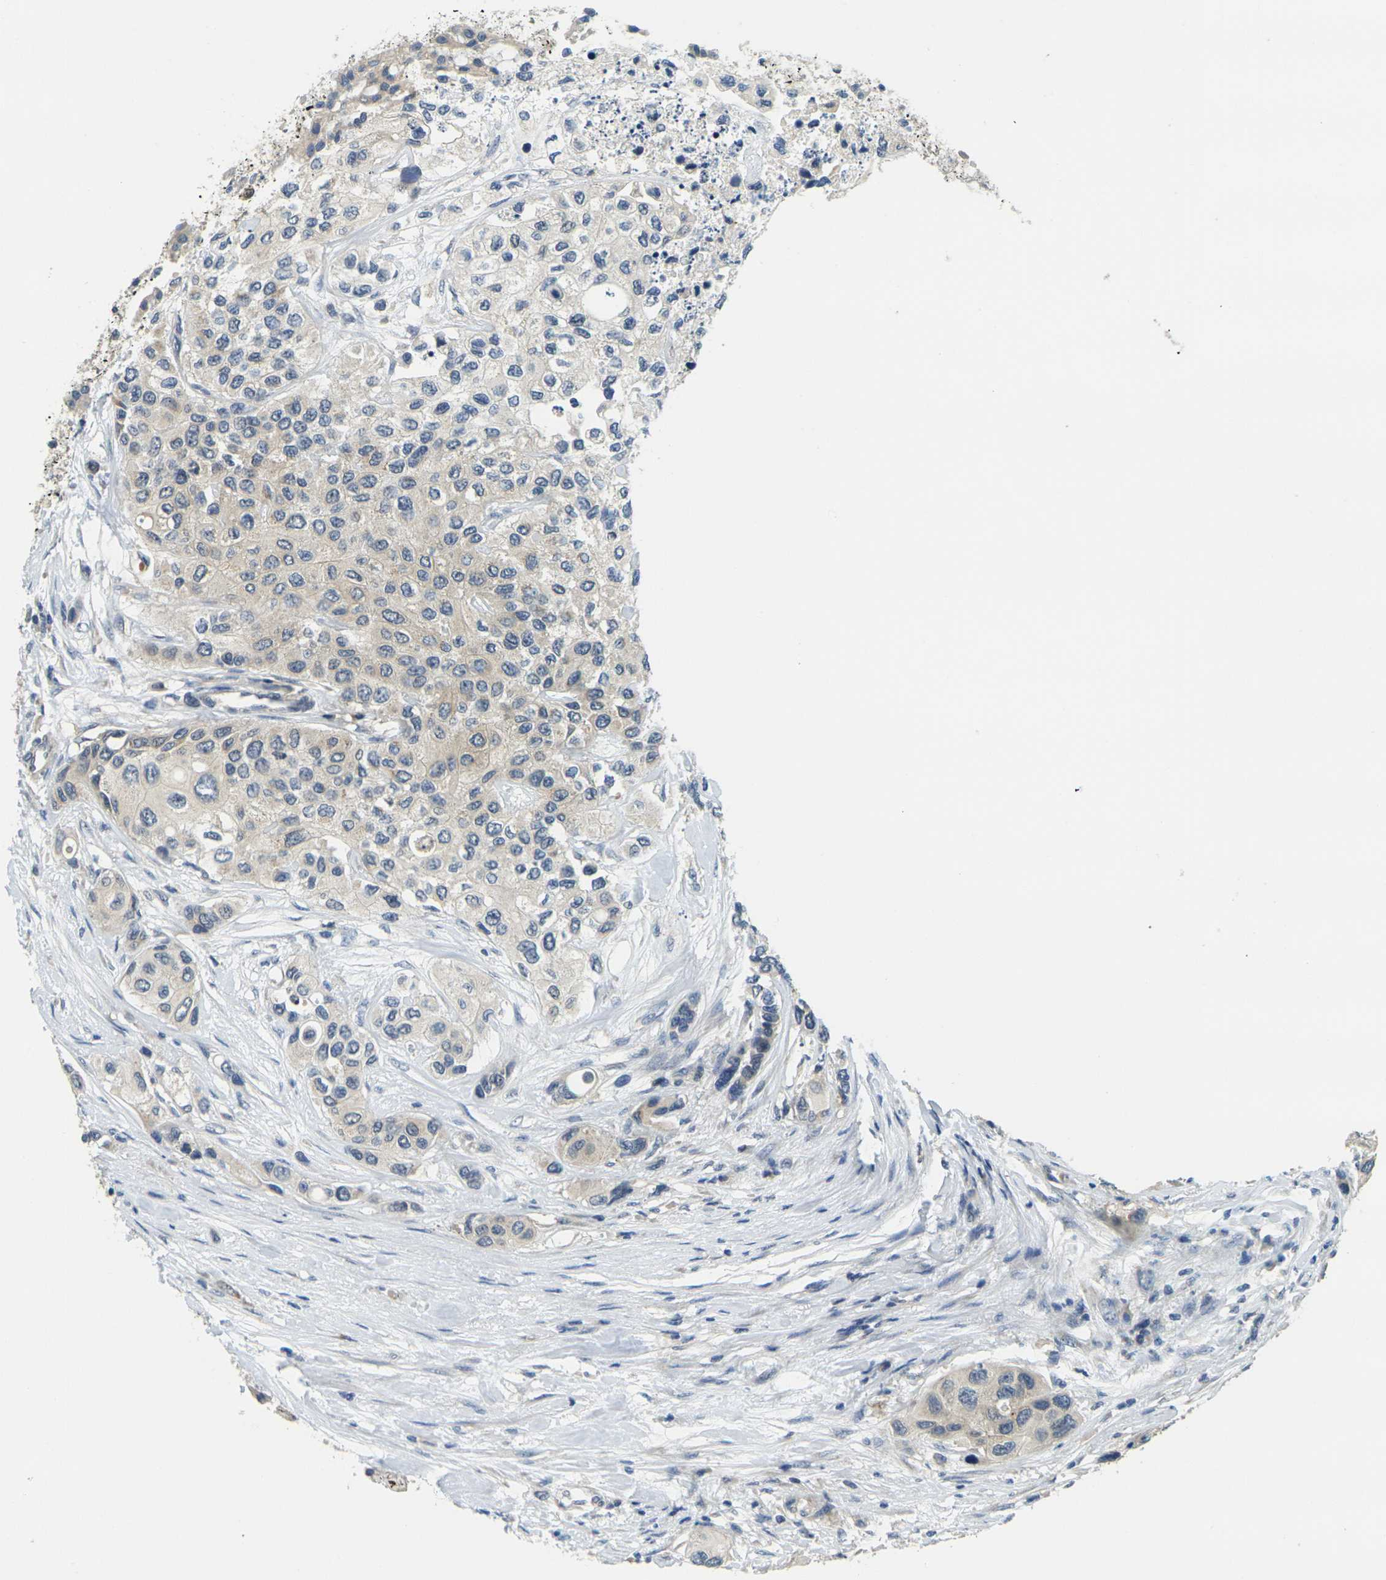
{"staining": {"intensity": "weak", "quantity": "25%-75%", "location": "cytoplasmic/membranous"}, "tissue": "urothelial cancer", "cell_type": "Tumor cells", "image_type": "cancer", "snomed": [{"axis": "morphology", "description": "Urothelial carcinoma, High grade"}, {"axis": "topography", "description": "Urinary bladder"}], "caption": "A histopathology image showing weak cytoplasmic/membranous expression in approximately 25%-75% of tumor cells in high-grade urothelial carcinoma, as visualized by brown immunohistochemical staining.", "gene": "MINAR2", "patient": {"sex": "female", "age": 56}}